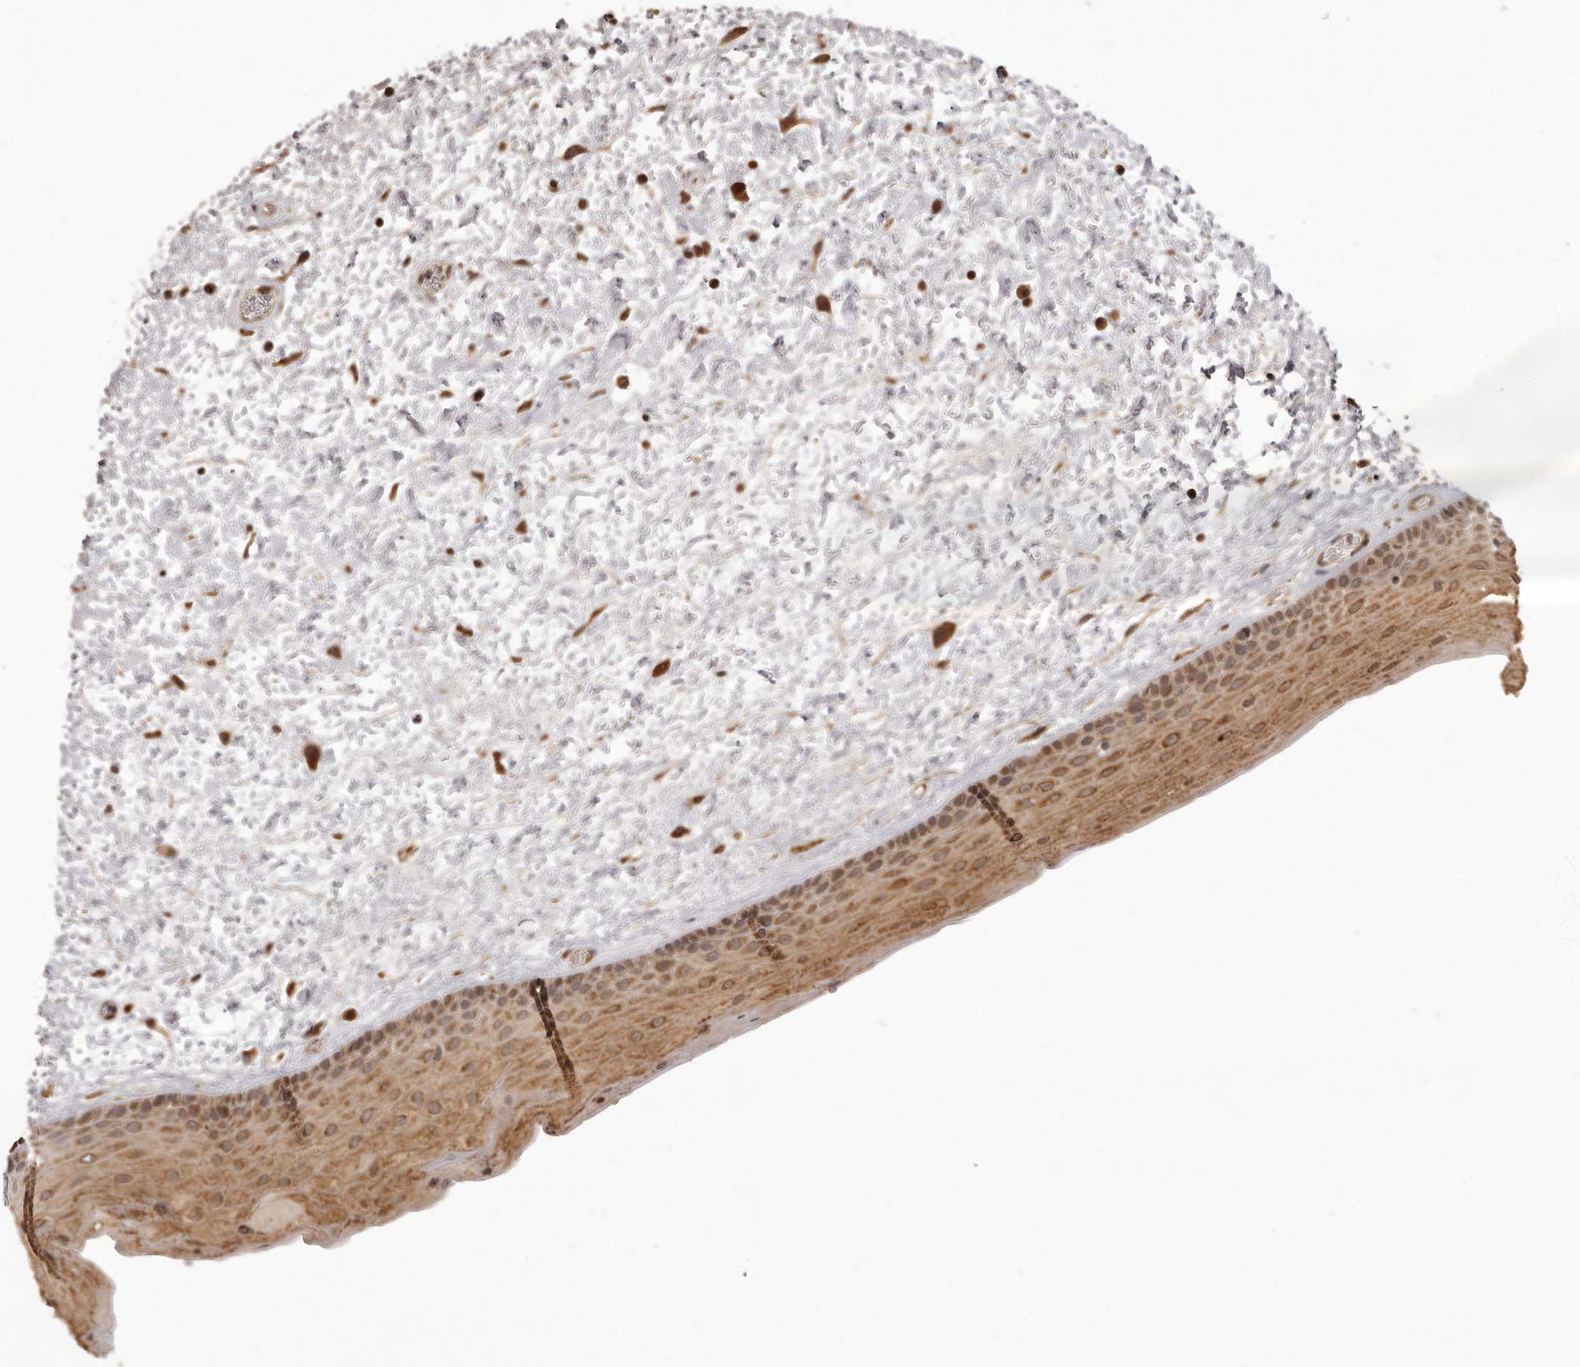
{"staining": {"intensity": "moderate", "quantity": ">75%", "location": "cytoplasmic/membranous,nuclear"}, "tissue": "oral mucosa", "cell_type": "Squamous epithelial cells", "image_type": "normal", "snomed": [{"axis": "morphology", "description": "Normal tissue, NOS"}, {"axis": "topography", "description": "Oral tissue"}], "caption": "Oral mucosa stained for a protein (brown) demonstrates moderate cytoplasmic/membranous,nuclear positive positivity in about >75% of squamous epithelial cells.", "gene": "IL32", "patient": {"sex": "female", "age": 76}}